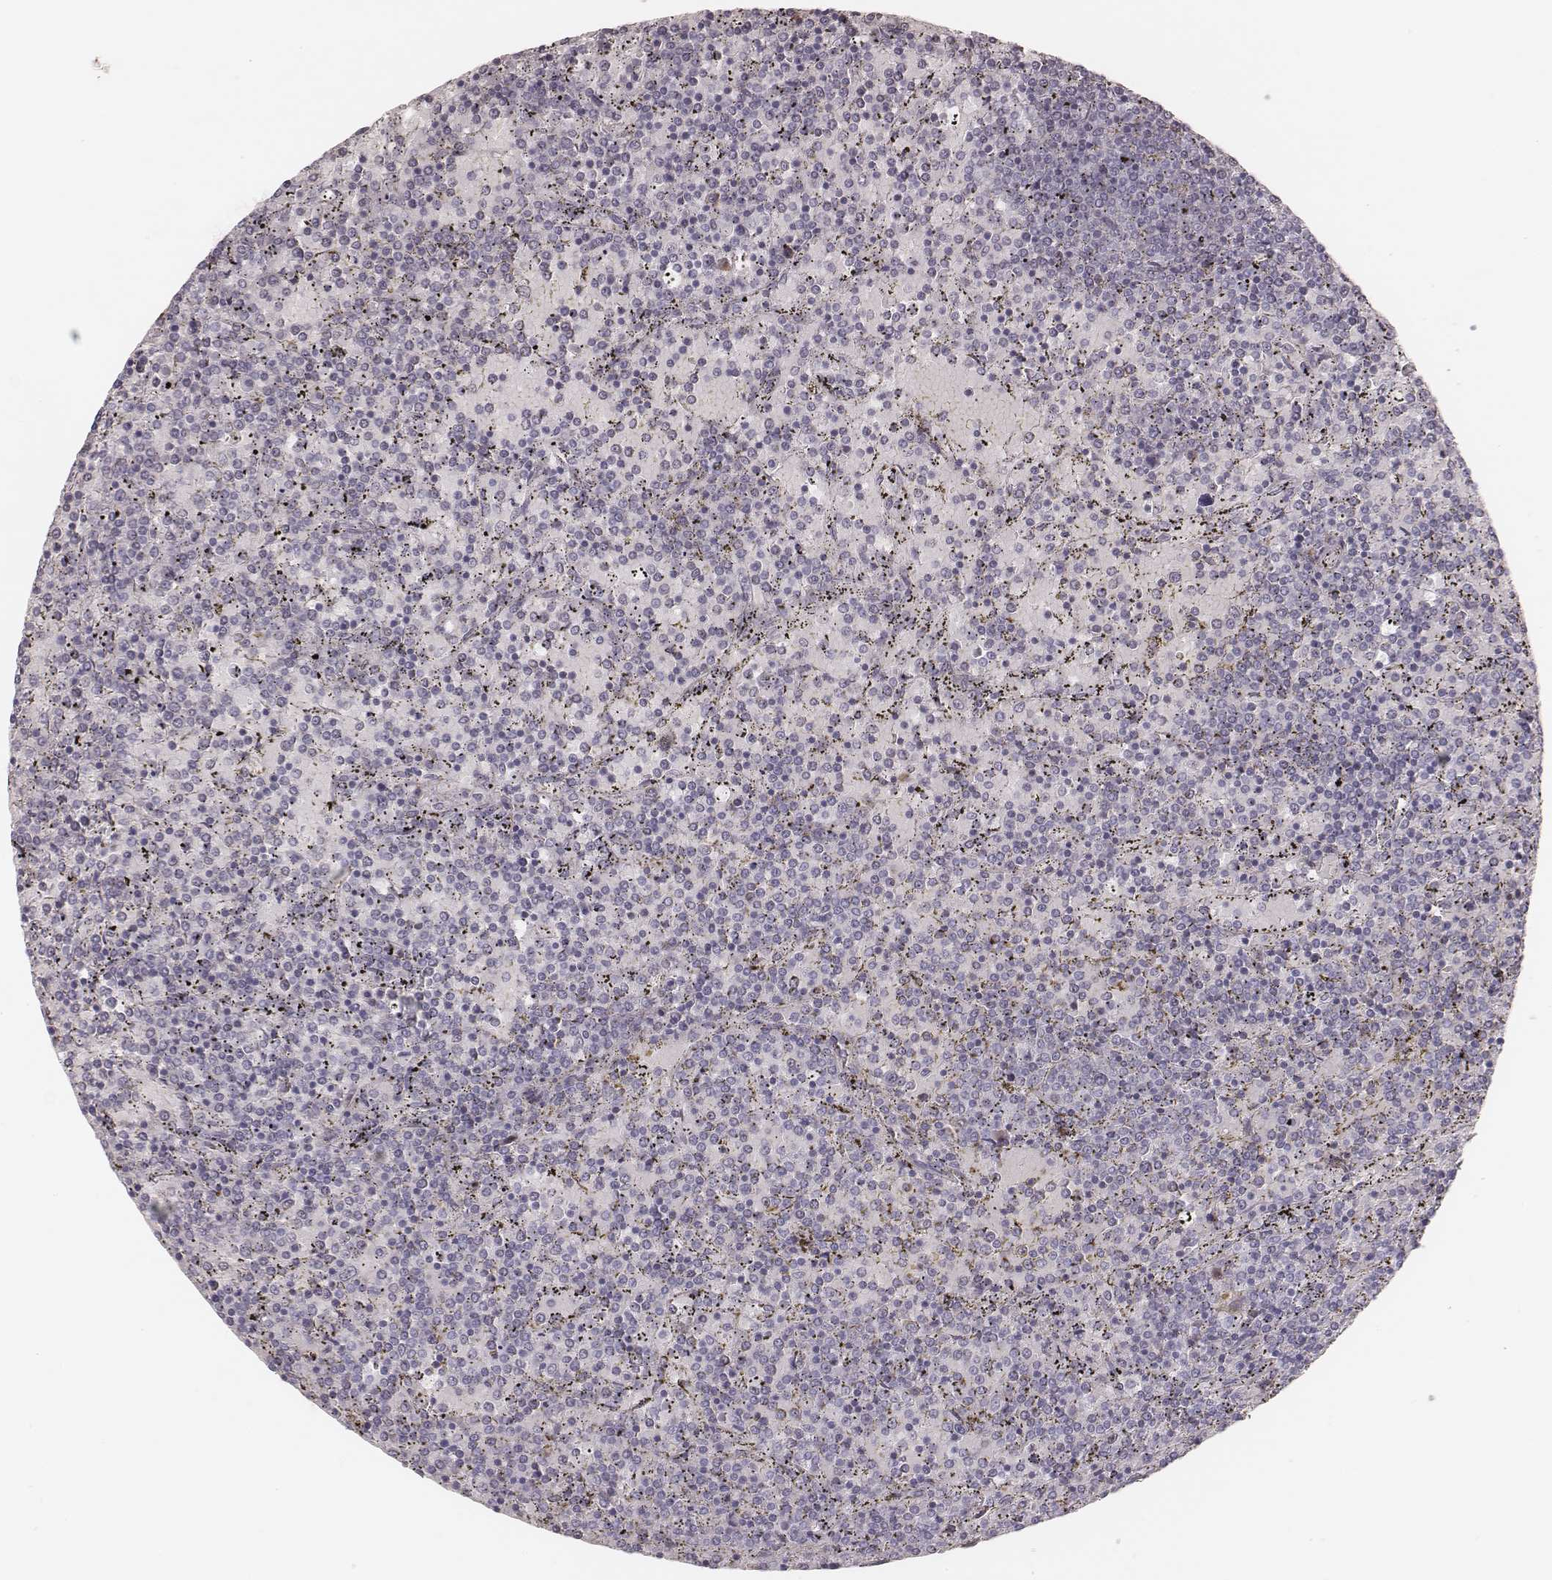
{"staining": {"intensity": "negative", "quantity": "none", "location": "none"}, "tissue": "lymphoma", "cell_type": "Tumor cells", "image_type": "cancer", "snomed": [{"axis": "morphology", "description": "Malignant lymphoma, non-Hodgkin's type, Low grade"}, {"axis": "topography", "description": "Spleen"}], "caption": "IHC histopathology image of neoplastic tissue: human lymphoma stained with DAB (3,3'-diaminobenzidine) shows no significant protein staining in tumor cells.", "gene": "KIF5C", "patient": {"sex": "female", "age": 77}}